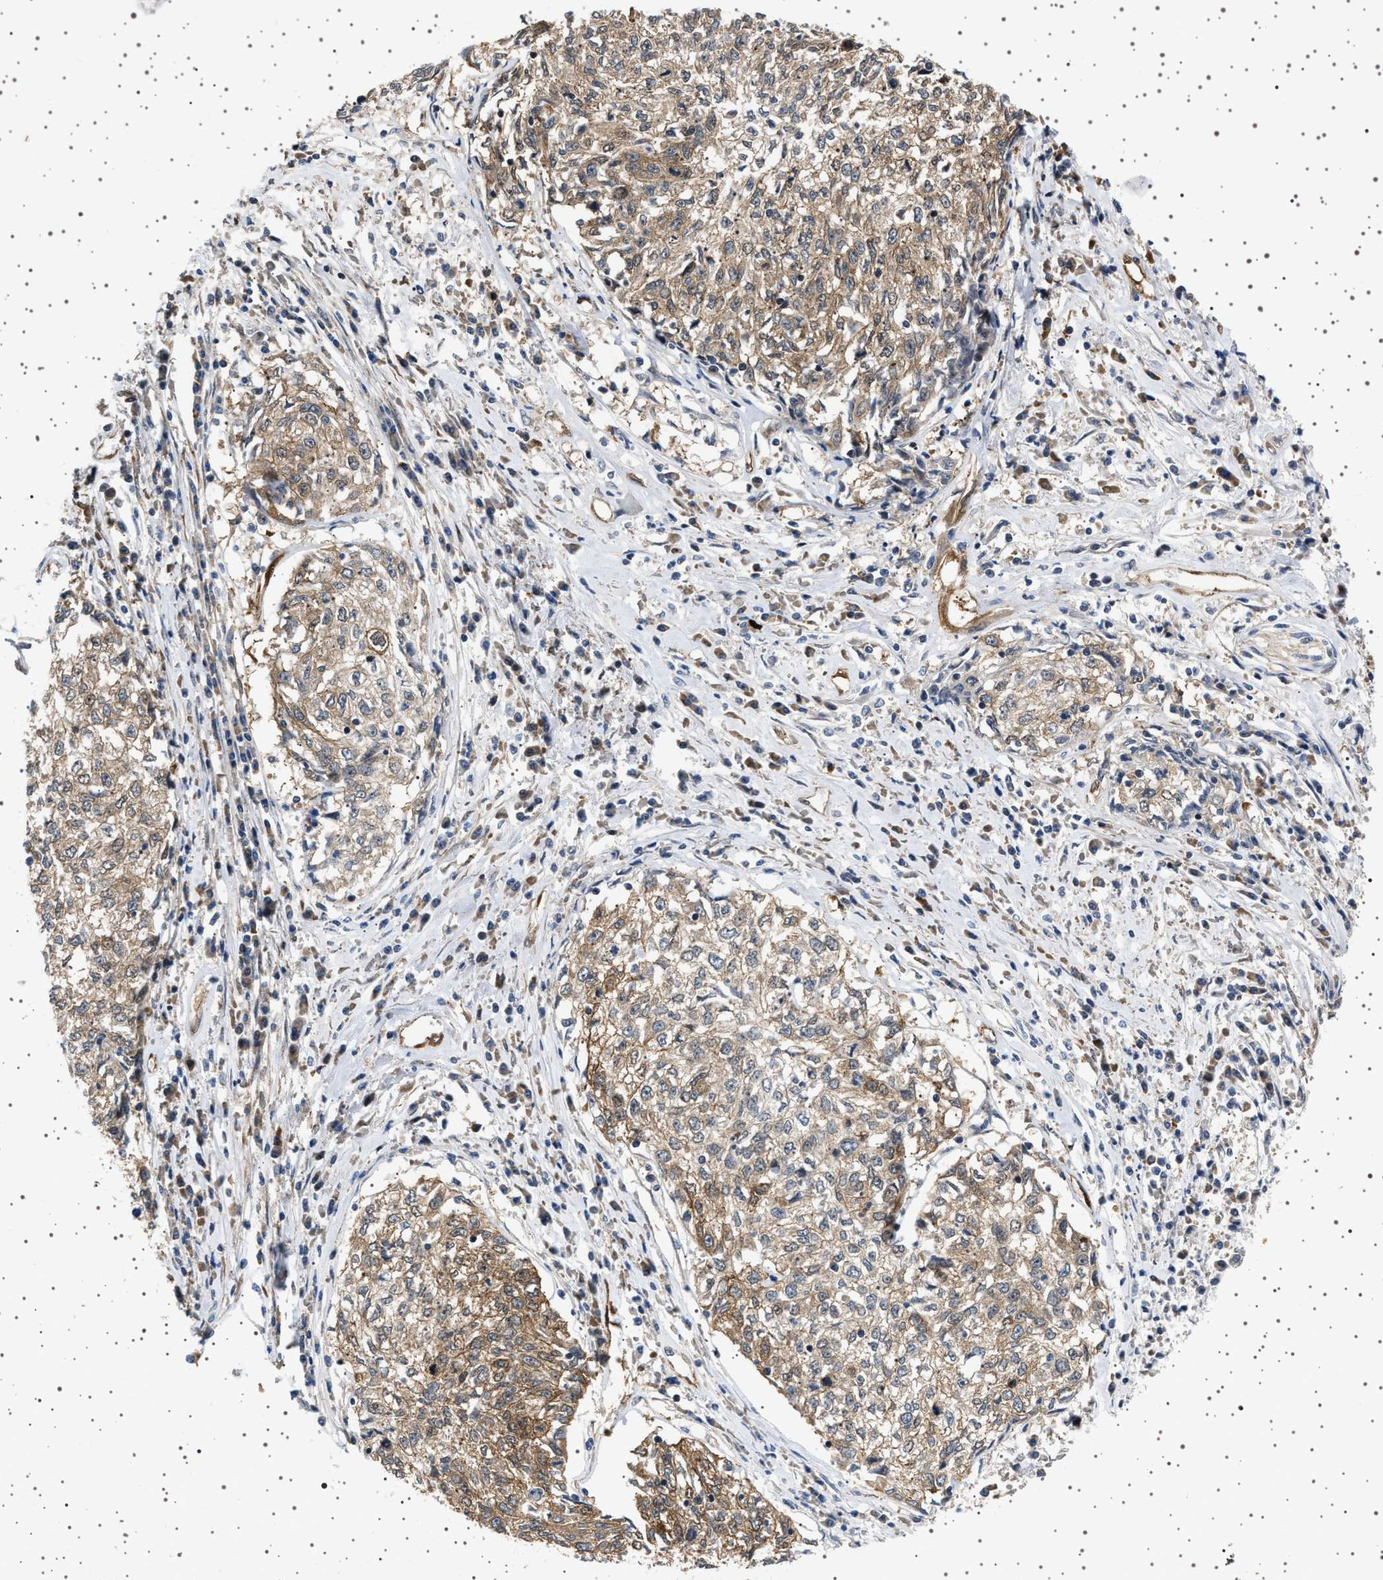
{"staining": {"intensity": "moderate", "quantity": ">75%", "location": "cytoplasmic/membranous"}, "tissue": "cervical cancer", "cell_type": "Tumor cells", "image_type": "cancer", "snomed": [{"axis": "morphology", "description": "Squamous cell carcinoma, NOS"}, {"axis": "topography", "description": "Cervix"}], "caption": "Tumor cells demonstrate medium levels of moderate cytoplasmic/membranous expression in approximately >75% of cells in human cervical squamous cell carcinoma. (DAB (3,3'-diaminobenzidine) IHC with brightfield microscopy, high magnification).", "gene": "BAG3", "patient": {"sex": "female", "age": 57}}